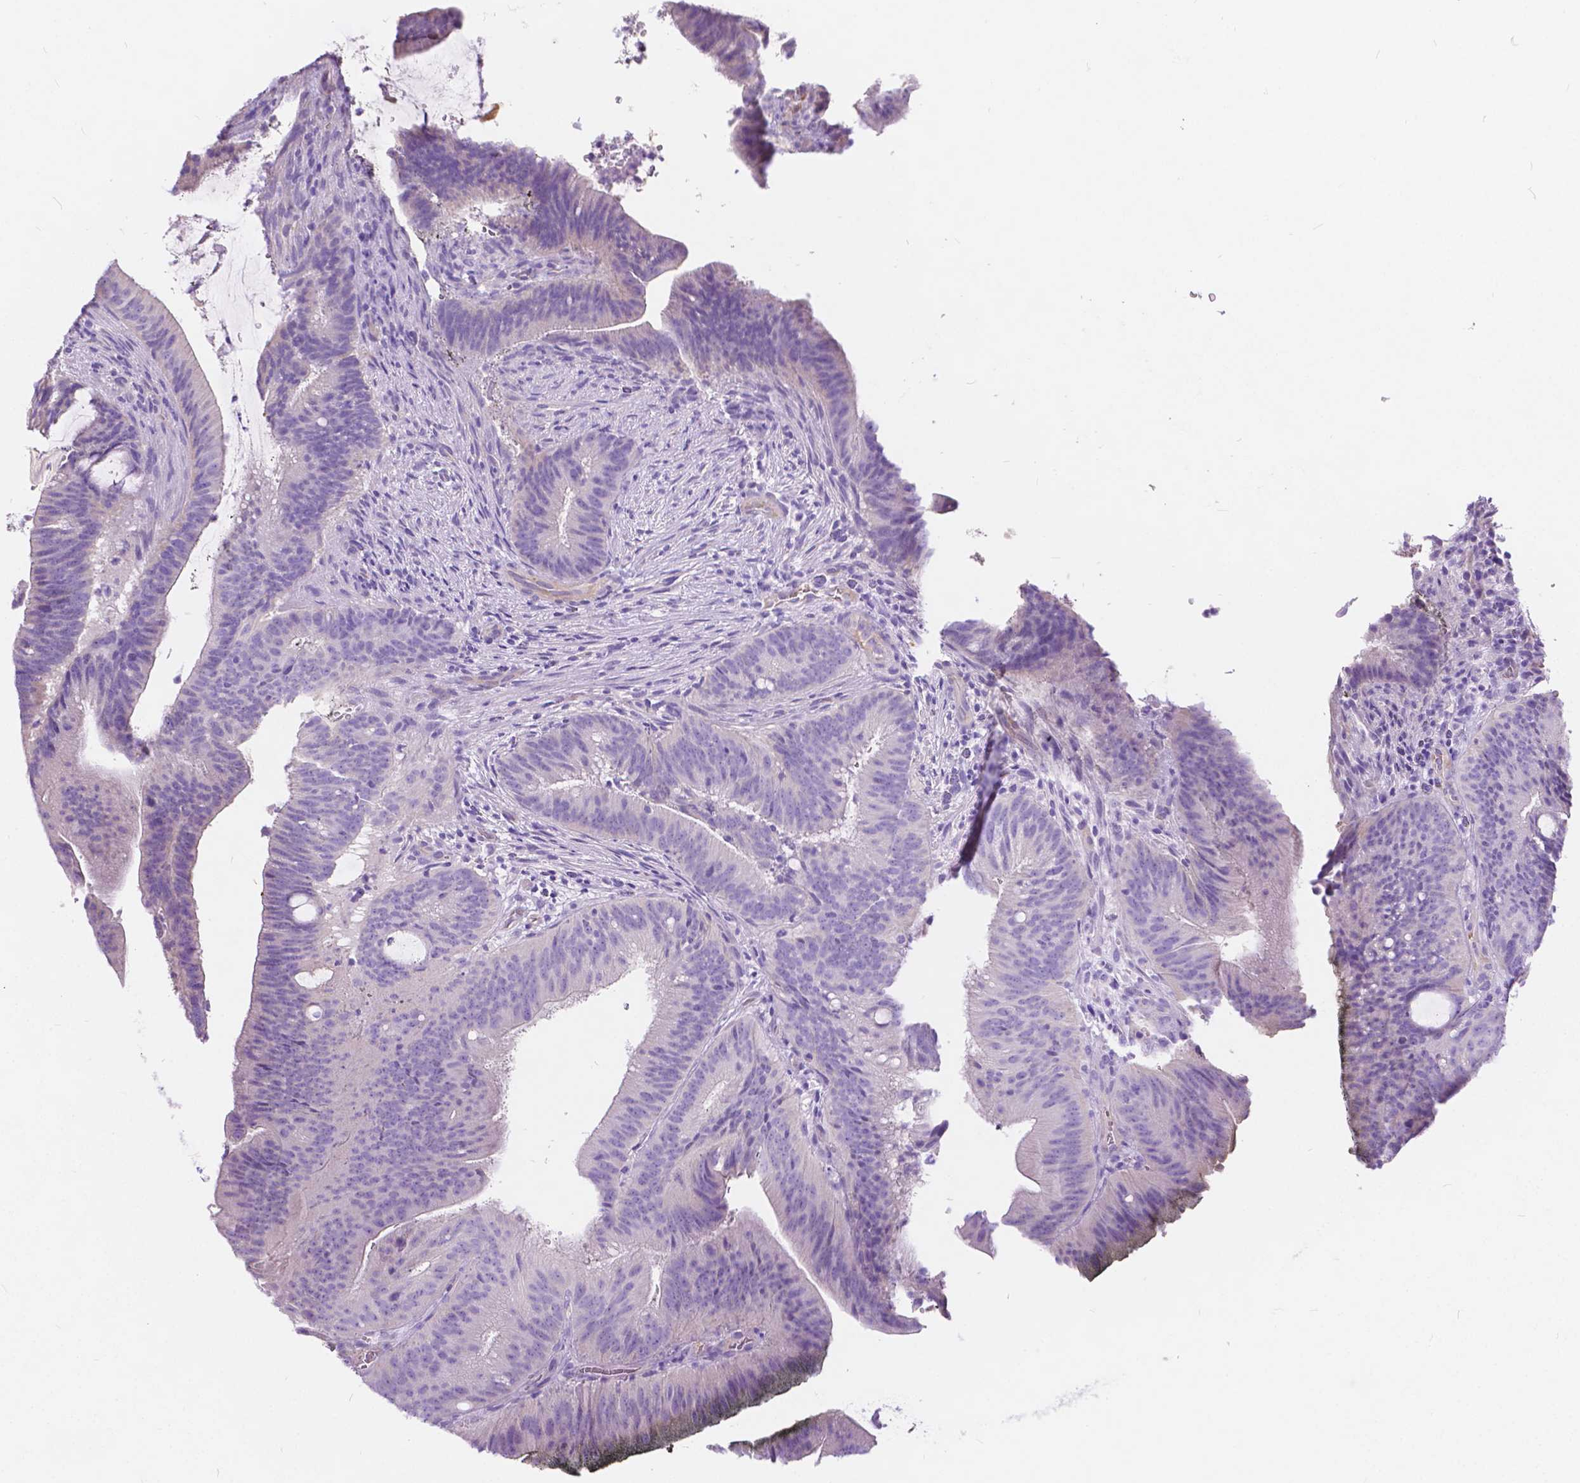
{"staining": {"intensity": "negative", "quantity": "none", "location": "none"}, "tissue": "colorectal cancer", "cell_type": "Tumor cells", "image_type": "cancer", "snomed": [{"axis": "morphology", "description": "Adenocarcinoma, NOS"}, {"axis": "topography", "description": "Colon"}], "caption": "The immunohistochemistry micrograph has no significant staining in tumor cells of adenocarcinoma (colorectal) tissue.", "gene": "CHRM1", "patient": {"sex": "female", "age": 43}}